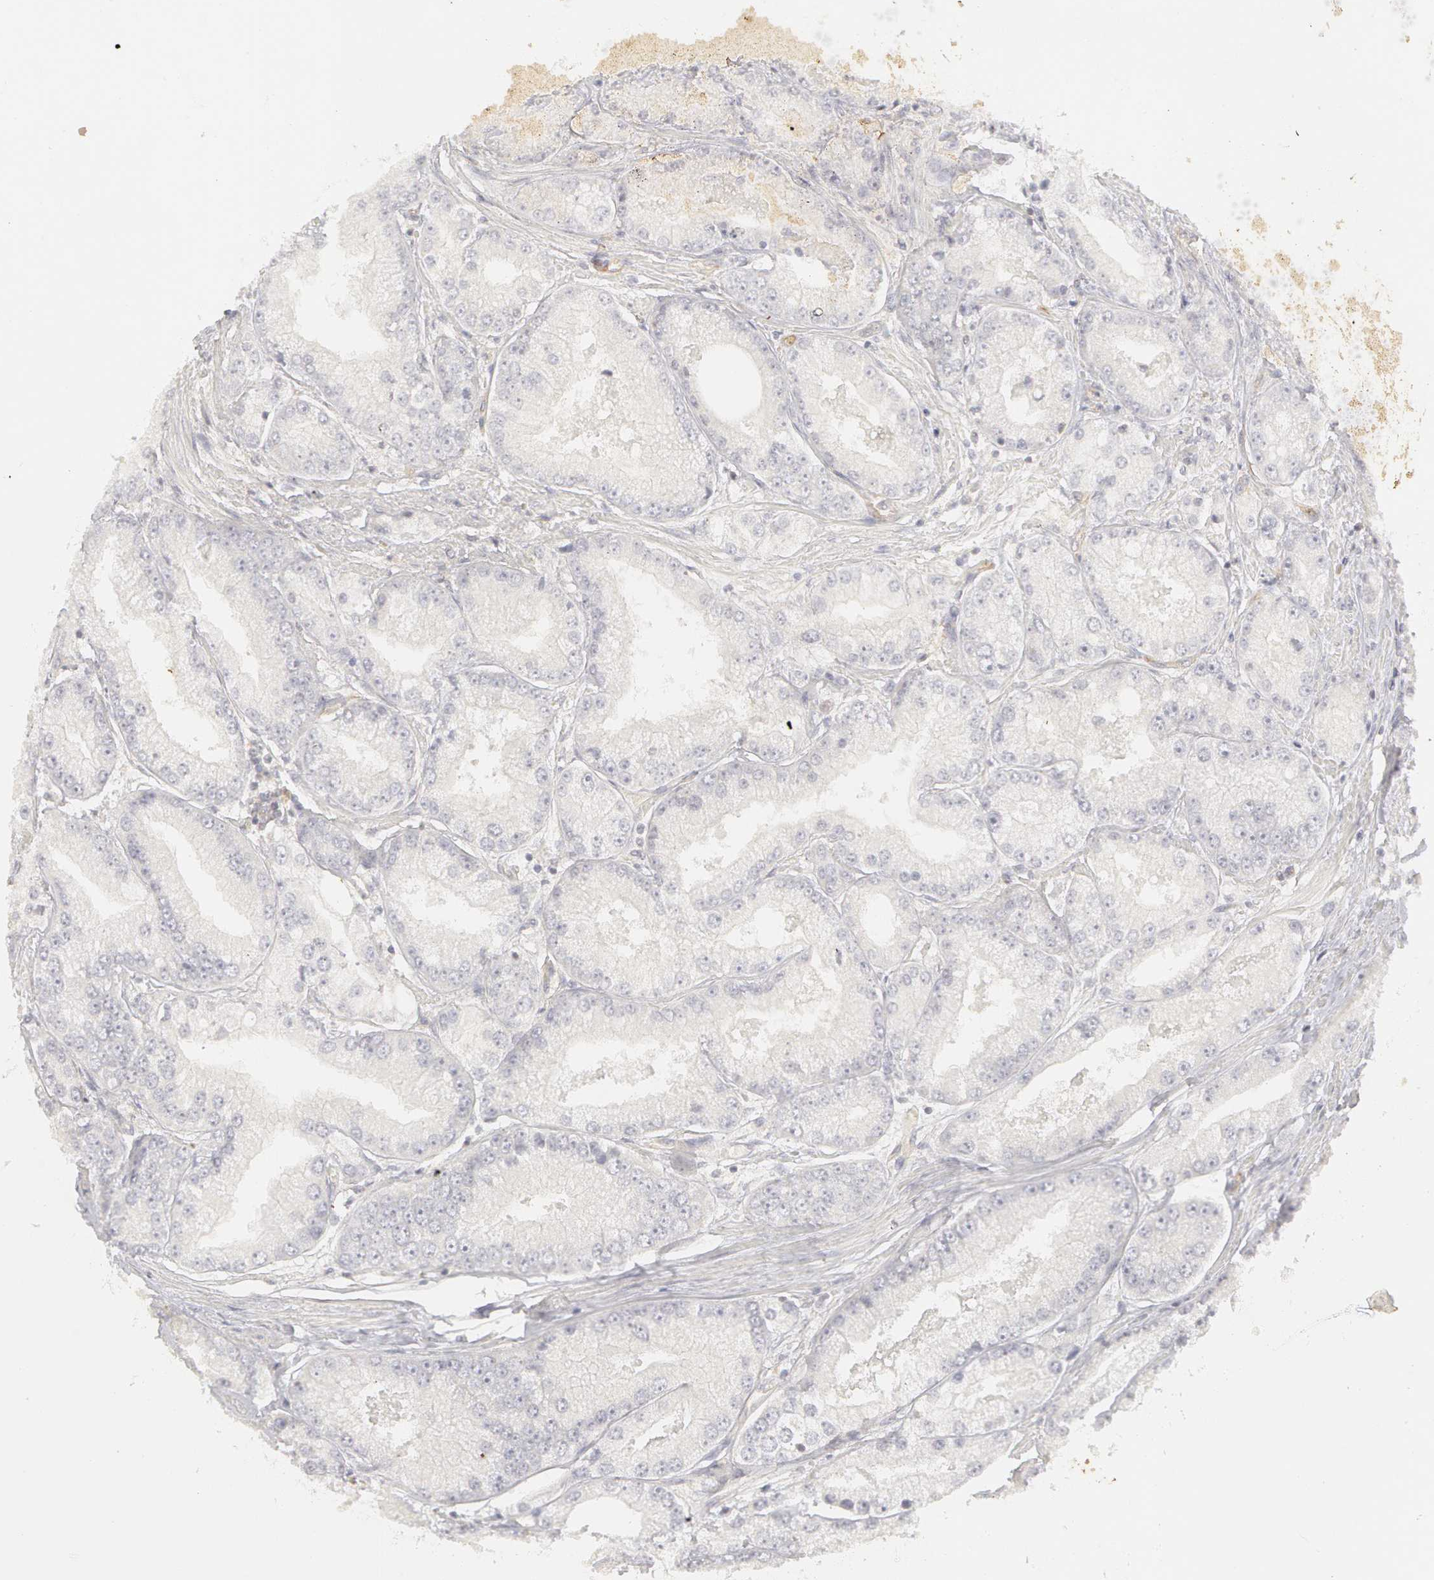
{"staining": {"intensity": "negative", "quantity": "none", "location": "none"}, "tissue": "prostate cancer", "cell_type": "Tumor cells", "image_type": "cancer", "snomed": [{"axis": "morphology", "description": "Adenocarcinoma, Medium grade"}, {"axis": "topography", "description": "Prostate"}], "caption": "High magnification brightfield microscopy of prostate cancer (adenocarcinoma (medium-grade)) stained with DAB (brown) and counterstained with hematoxylin (blue): tumor cells show no significant expression.", "gene": "ABCB1", "patient": {"sex": "male", "age": 72}}